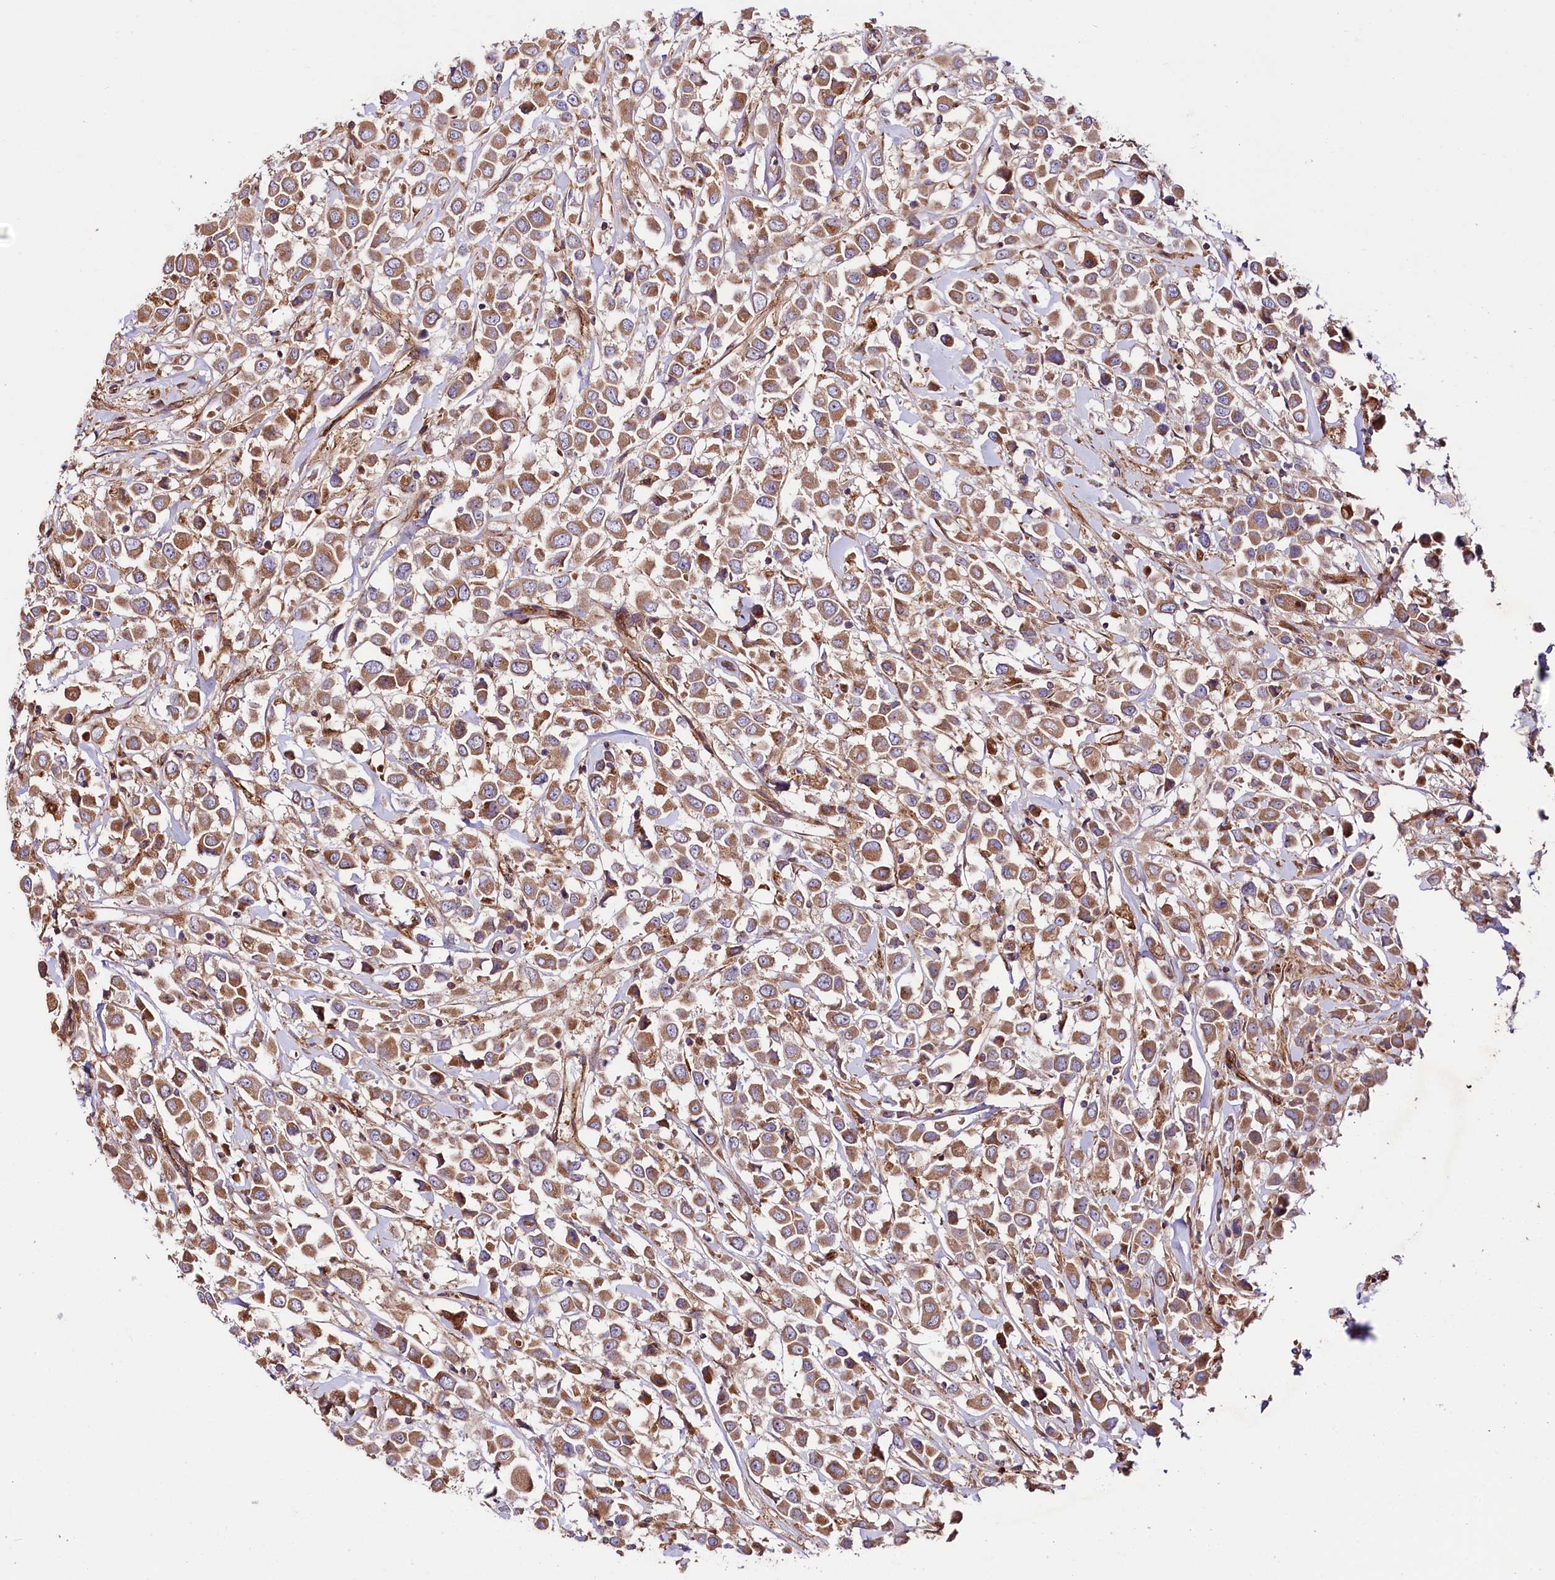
{"staining": {"intensity": "moderate", "quantity": ">75%", "location": "cytoplasmic/membranous"}, "tissue": "breast cancer", "cell_type": "Tumor cells", "image_type": "cancer", "snomed": [{"axis": "morphology", "description": "Duct carcinoma"}, {"axis": "topography", "description": "Breast"}], "caption": "Protein analysis of invasive ductal carcinoma (breast) tissue exhibits moderate cytoplasmic/membranous expression in approximately >75% of tumor cells.", "gene": "CEP295", "patient": {"sex": "female", "age": 61}}